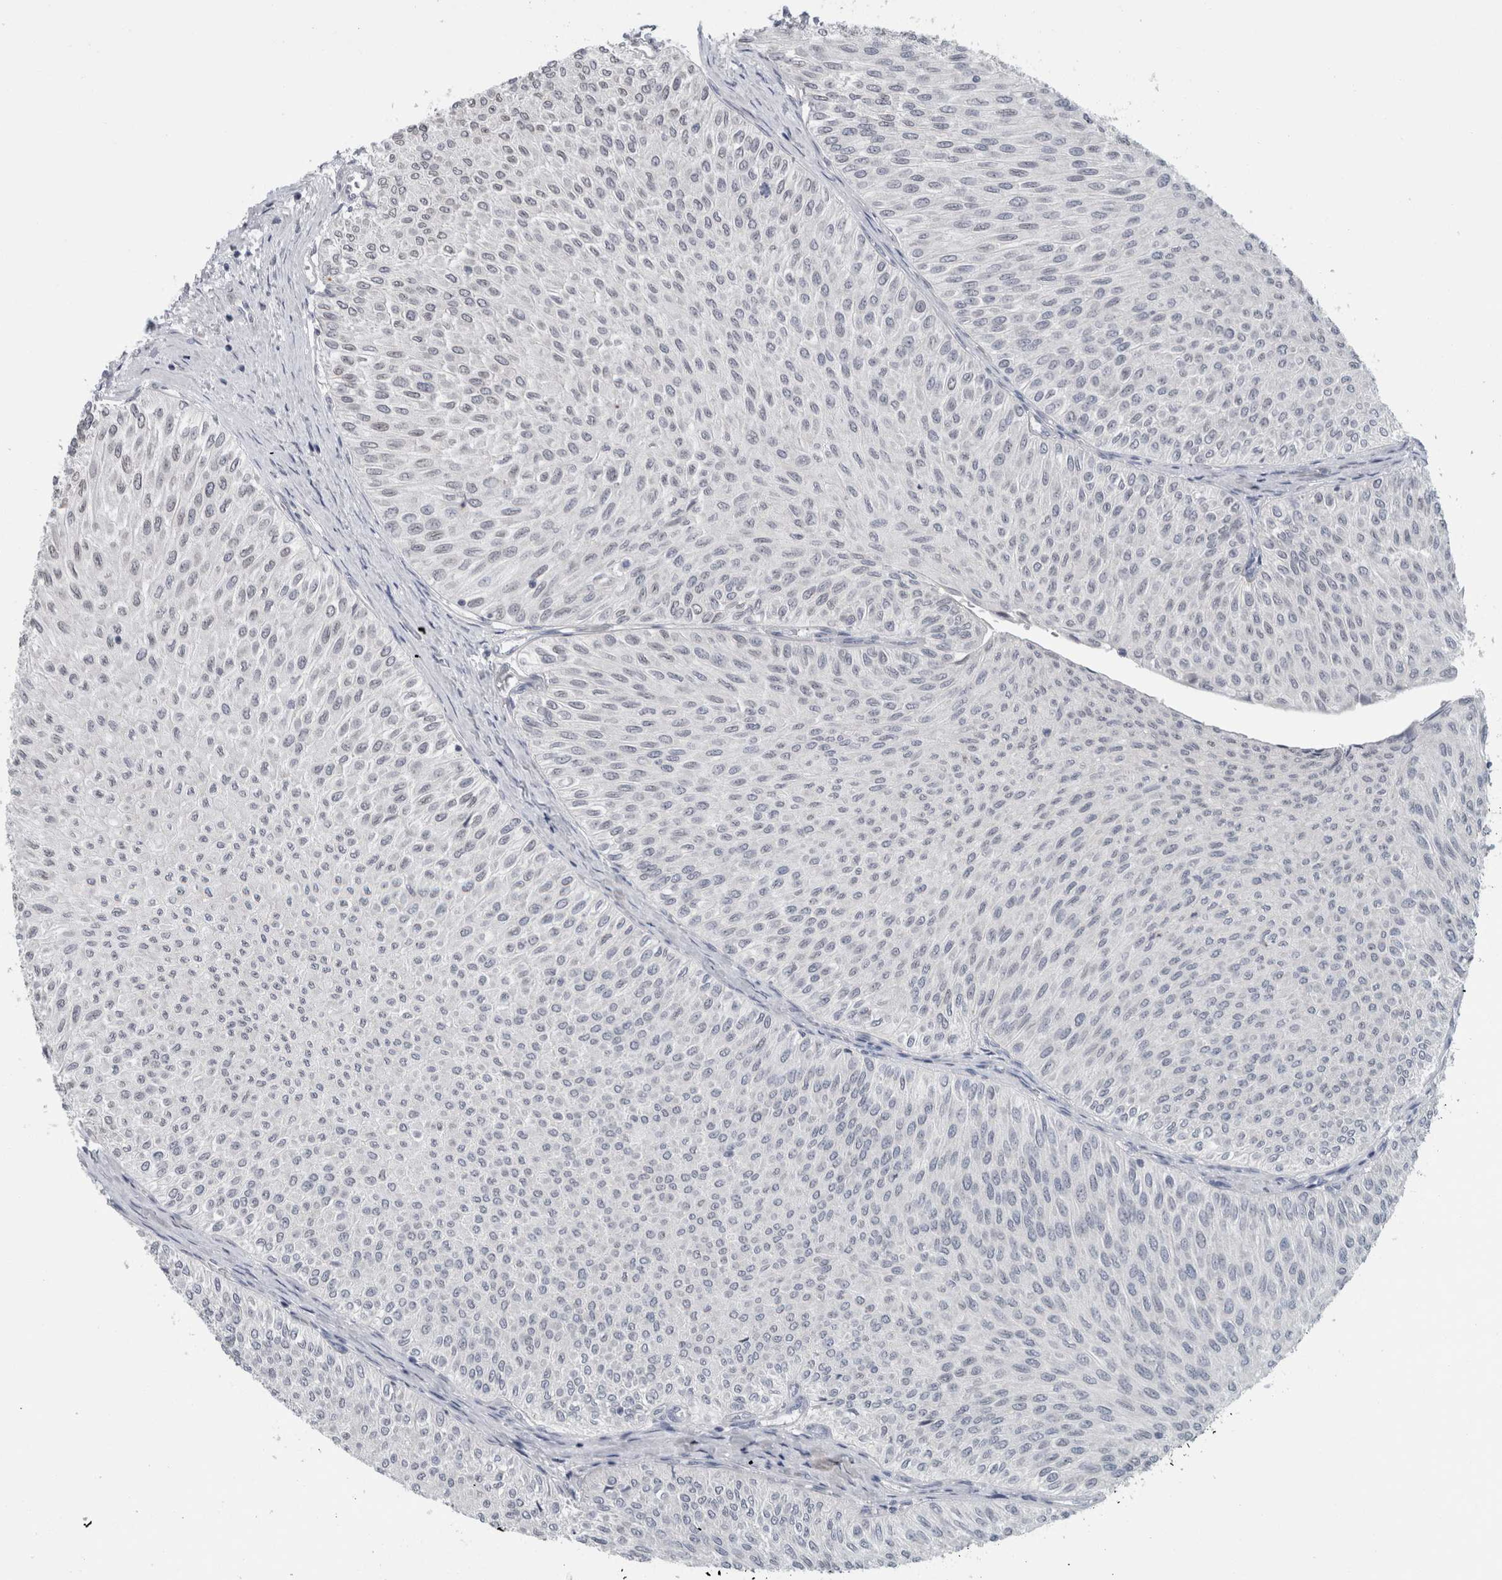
{"staining": {"intensity": "negative", "quantity": "none", "location": "none"}, "tissue": "urothelial cancer", "cell_type": "Tumor cells", "image_type": "cancer", "snomed": [{"axis": "morphology", "description": "Urothelial carcinoma, Low grade"}, {"axis": "topography", "description": "Urinary bladder"}], "caption": "An IHC photomicrograph of urothelial cancer is shown. There is no staining in tumor cells of urothelial cancer.", "gene": "ZNF770", "patient": {"sex": "male", "age": 78}}